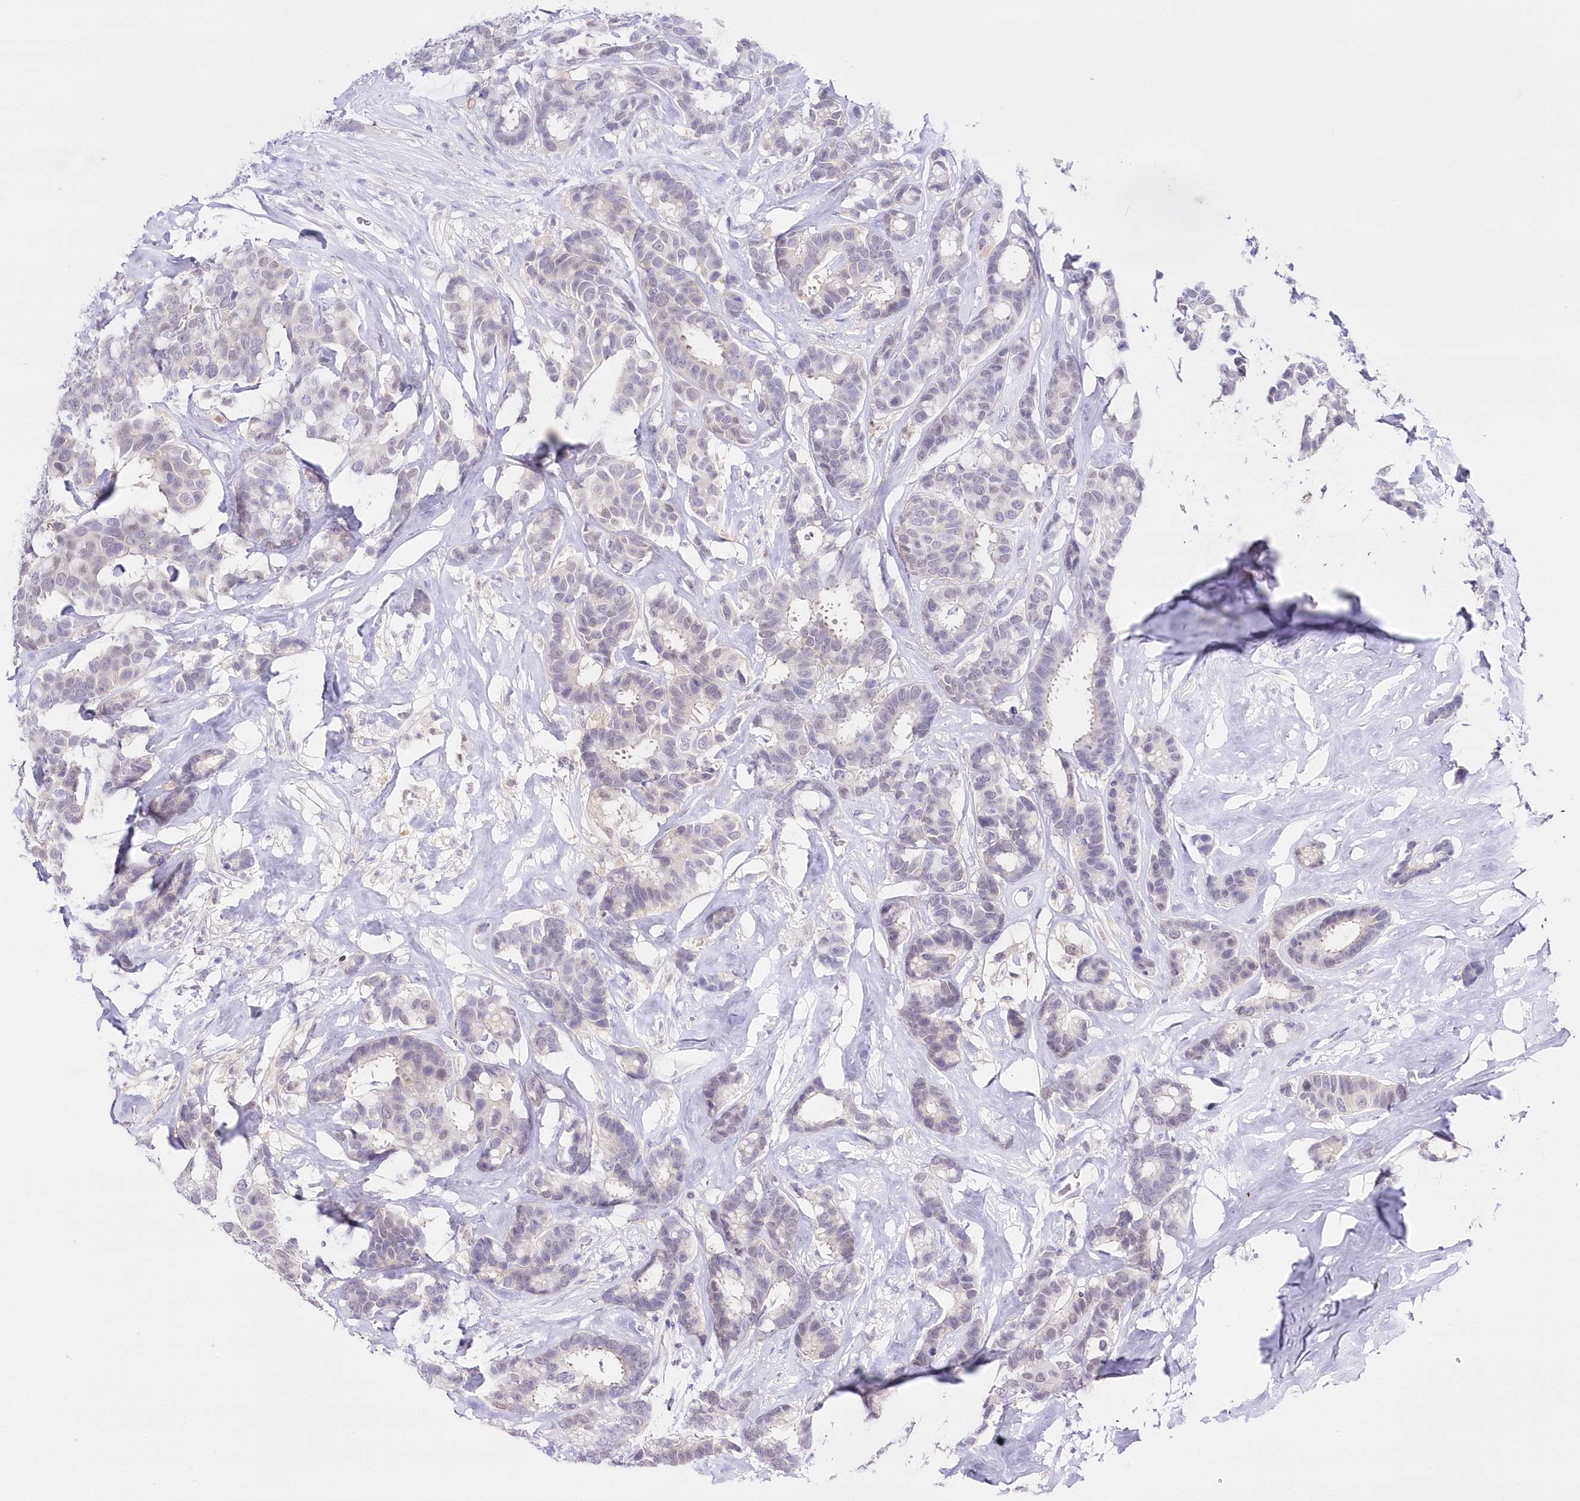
{"staining": {"intensity": "negative", "quantity": "none", "location": "none"}, "tissue": "breast cancer", "cell_type": "Tumor cells", "image_type": "cancer", "snomed": [{"axis": "morphology", "description": "Duct carcinoma"}, {"axis": "topography", "description": "Breast"}], "caption": "A high-resolution histopathology image shows IHC staining of breast infiltrating ductal carcinoma, which demonstrates no significant expression in tumor cells. (Brightfield microscopy of DAB immunohistochemistry (IHC) at high magnification).", "gene": "UBA6", "patient": {"sex": "female", "age": 87}}